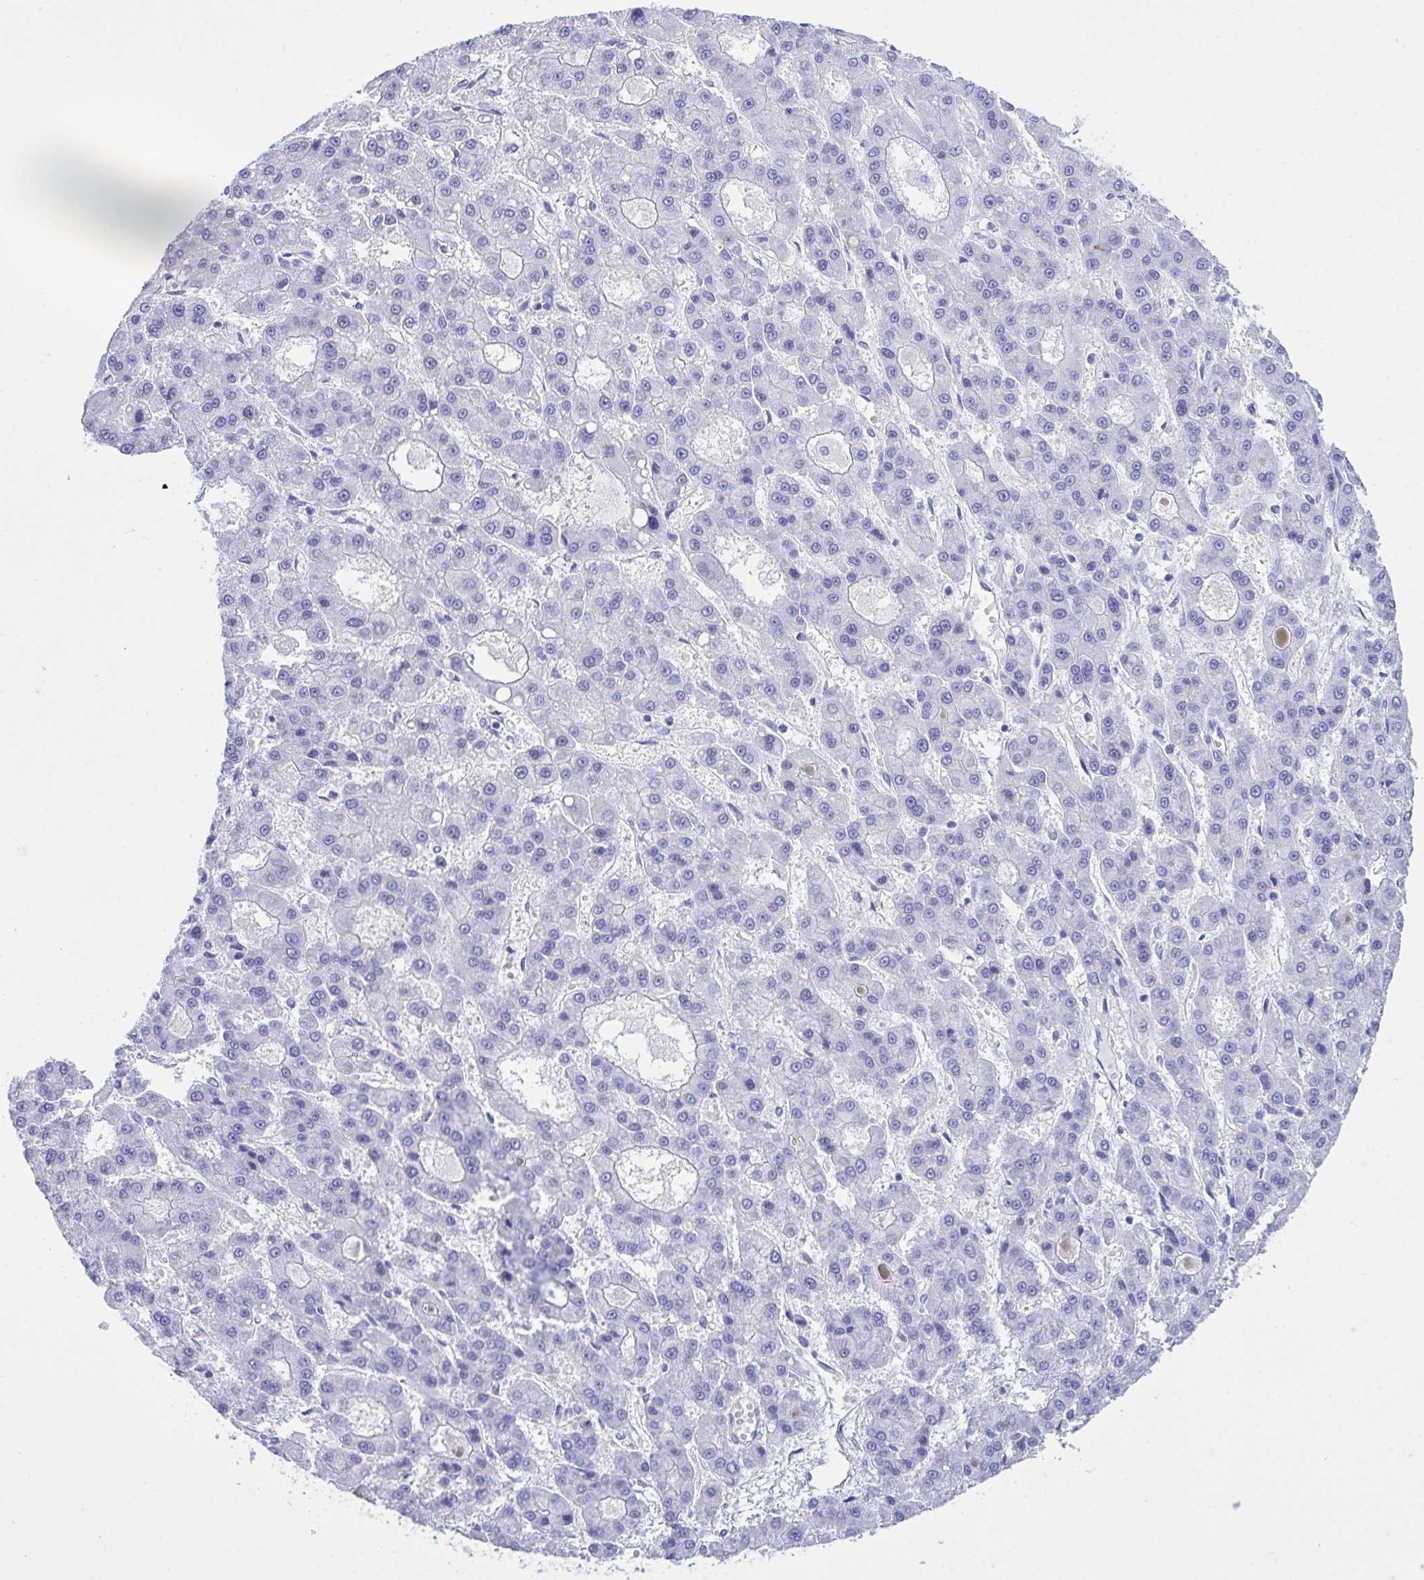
{"staining": {"intensity": "negative", "quantity": "none", "location": "none"}, "tissue": "liver cancer", "cell_type": "Tumor cells", "image_type": "cancer", "snomed": [{"axis": "morphology", "description": "Carcinoma, Hepatocellular, NOS"}, {"axis": "topography", "description": "Liver"}], "caption": "High magnification brightfield microscopy of liver hepatocellular carcinoma stained with DAB (brown) and counterstained with hematoxylin (blue): tumor cells show no significant expression.", "gene": "BEX5", "patient": {"sex": "male", "age": 70}}